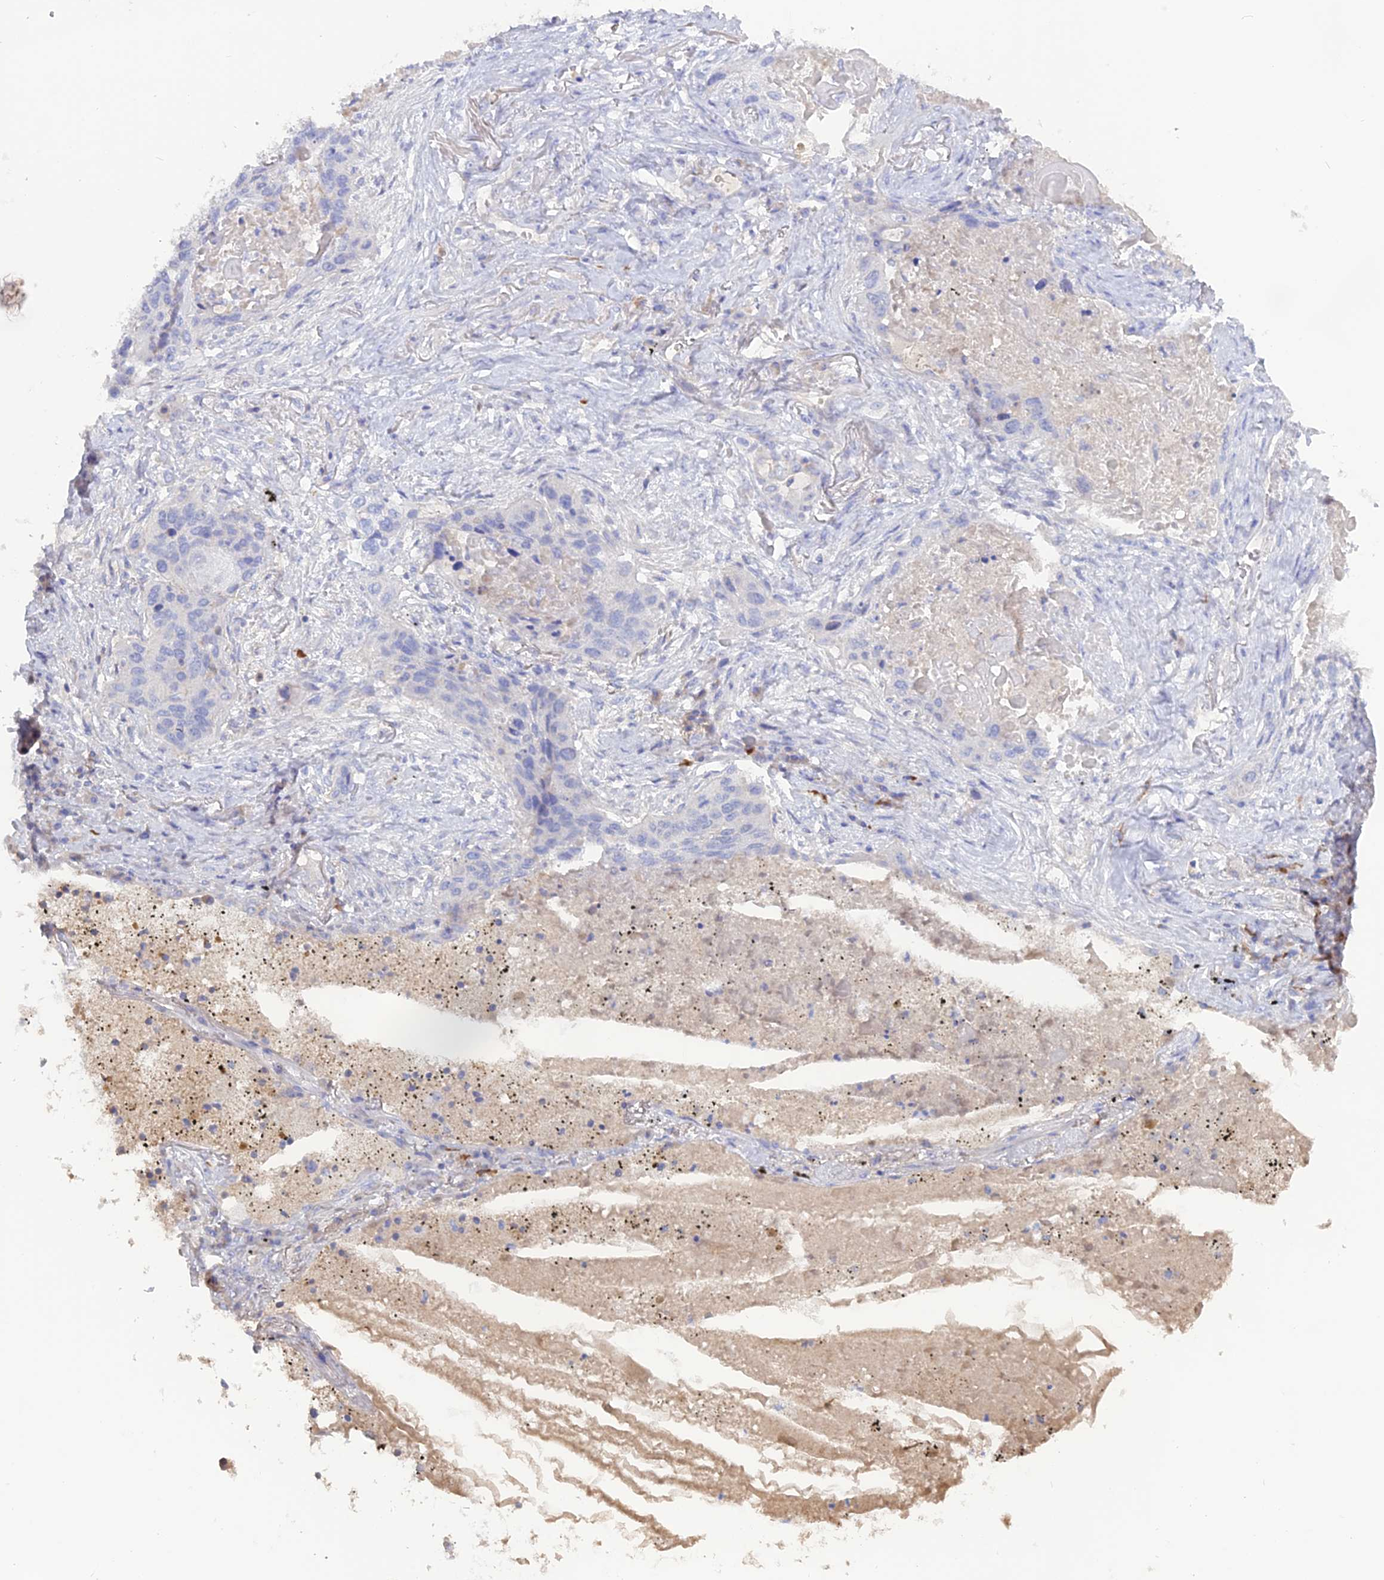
{"staining": {"intensity": "negative", "quantity": "none", "location": "none"}, "tissue": "lung cancer", "cell_type": "Tumor cells", "image_type": "cancer", "snomed": [{"axis": "morphology", "description": "Squamous cell carcinoma, NOS"}, {"axis": "topography", "description": "Lung"}], "caption": "An immunohistochemistry photomicrograph of squamous cell carcinoma (lung) is shown. There is no staining in tumor cells of squamous cell carcinoma (lung).", "gene": "ADGRA1", "patient": {"sex": "female", "age": 63}}